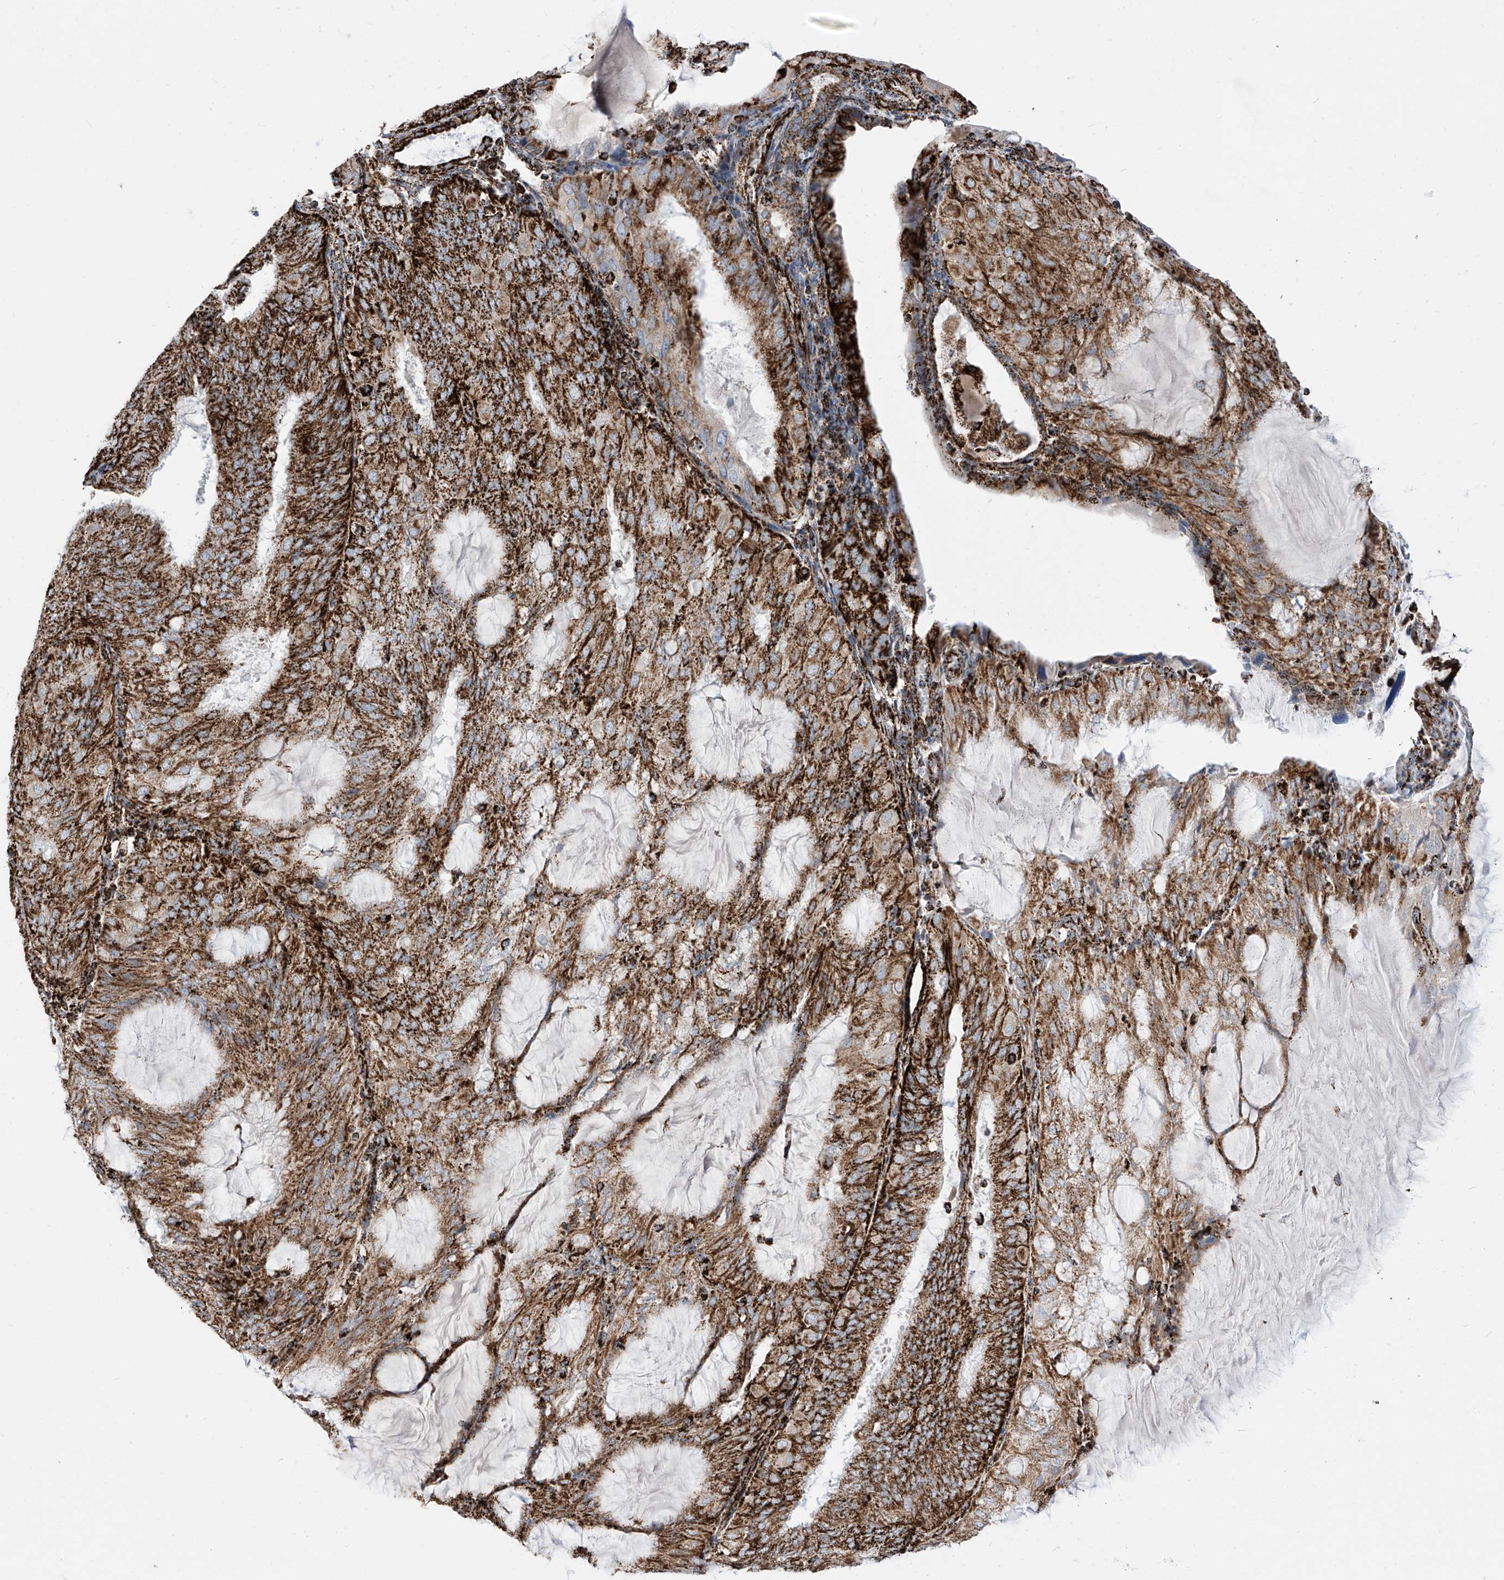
{"staining": {"intensity": "strong", "quantity": ">75%", "location": "cytoplasmic/membranous"}, "tissue": "endometrial cancer", "cell_type": "Tumor cells", "image_type": "cancer", "snomed": [{"axis": "morphology", "description": "Adenocarcinoma, NOS"}, {"axis": "topography", "description": "Endometrium"}], "caption": "The micrograph shows a brown stain indicating the presence of a protein in the cytoplasmic/membranous of tumor cells in endometrial cancer (adenocarcinoma).", "gene": "COX5B", "patient": {"sex": "female", "age": 81}}